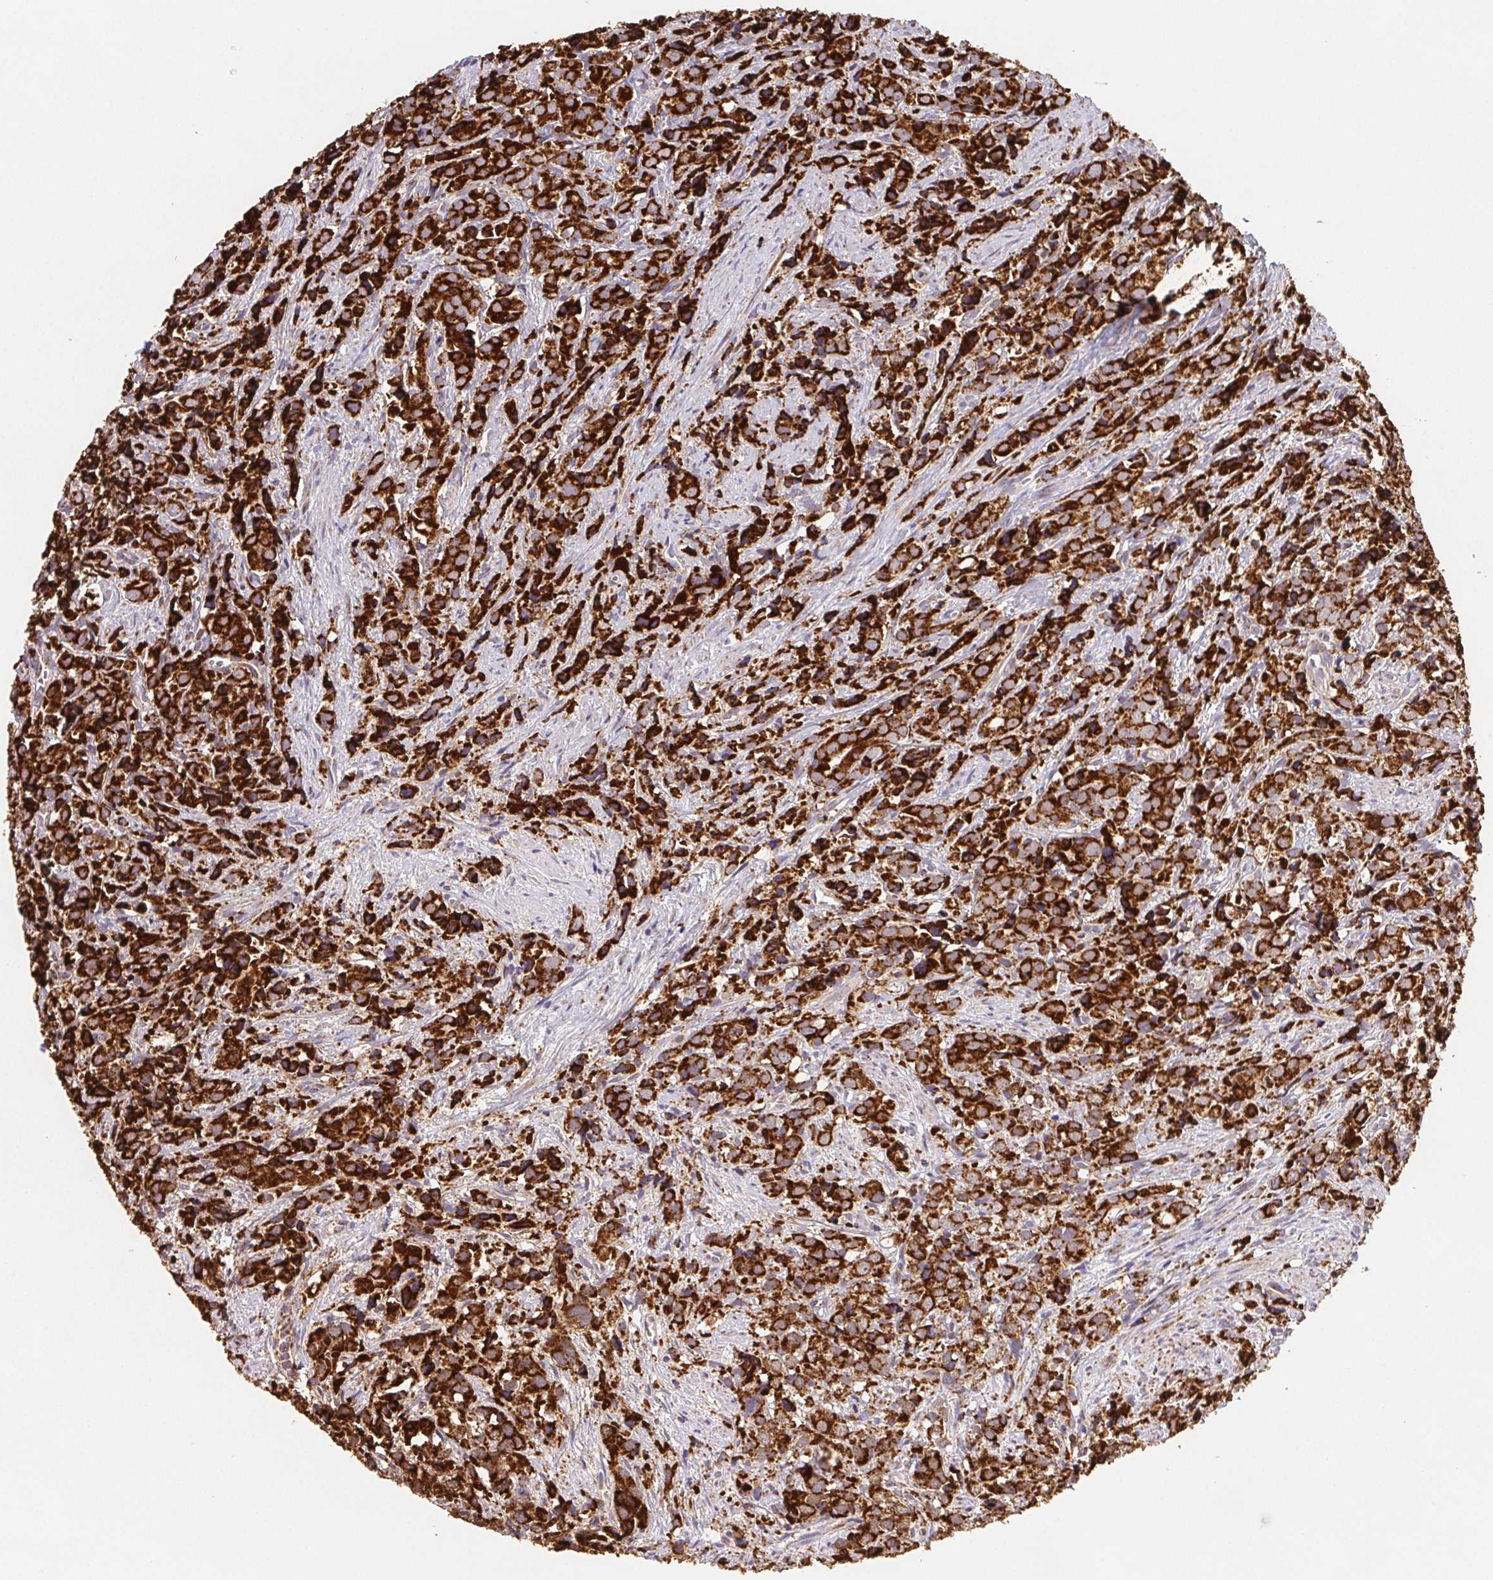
{"staining": {"intensity": "strong", "quantity": ">75%", "location": "cytoplasmic/membranous"}, "tissue": "prostate cancer", "cell_type": "Tumor cells", "image_type": "cancer", "snomed": [{"axis": "morphology", "description": "Adenocarcinoma, High grade"}, {"axis": "topography", "description": "Prostate"}], "caption": "DAB immunohistochemical staining of human prostate cancer (high-grade adenocarcinoma) demonstrates strong cytoplasmic/membranous protein staining in approximately >75% of tumor cells.", "gene": "NIPSNAP2", "patient": {"sex": "male", "age": 86}}